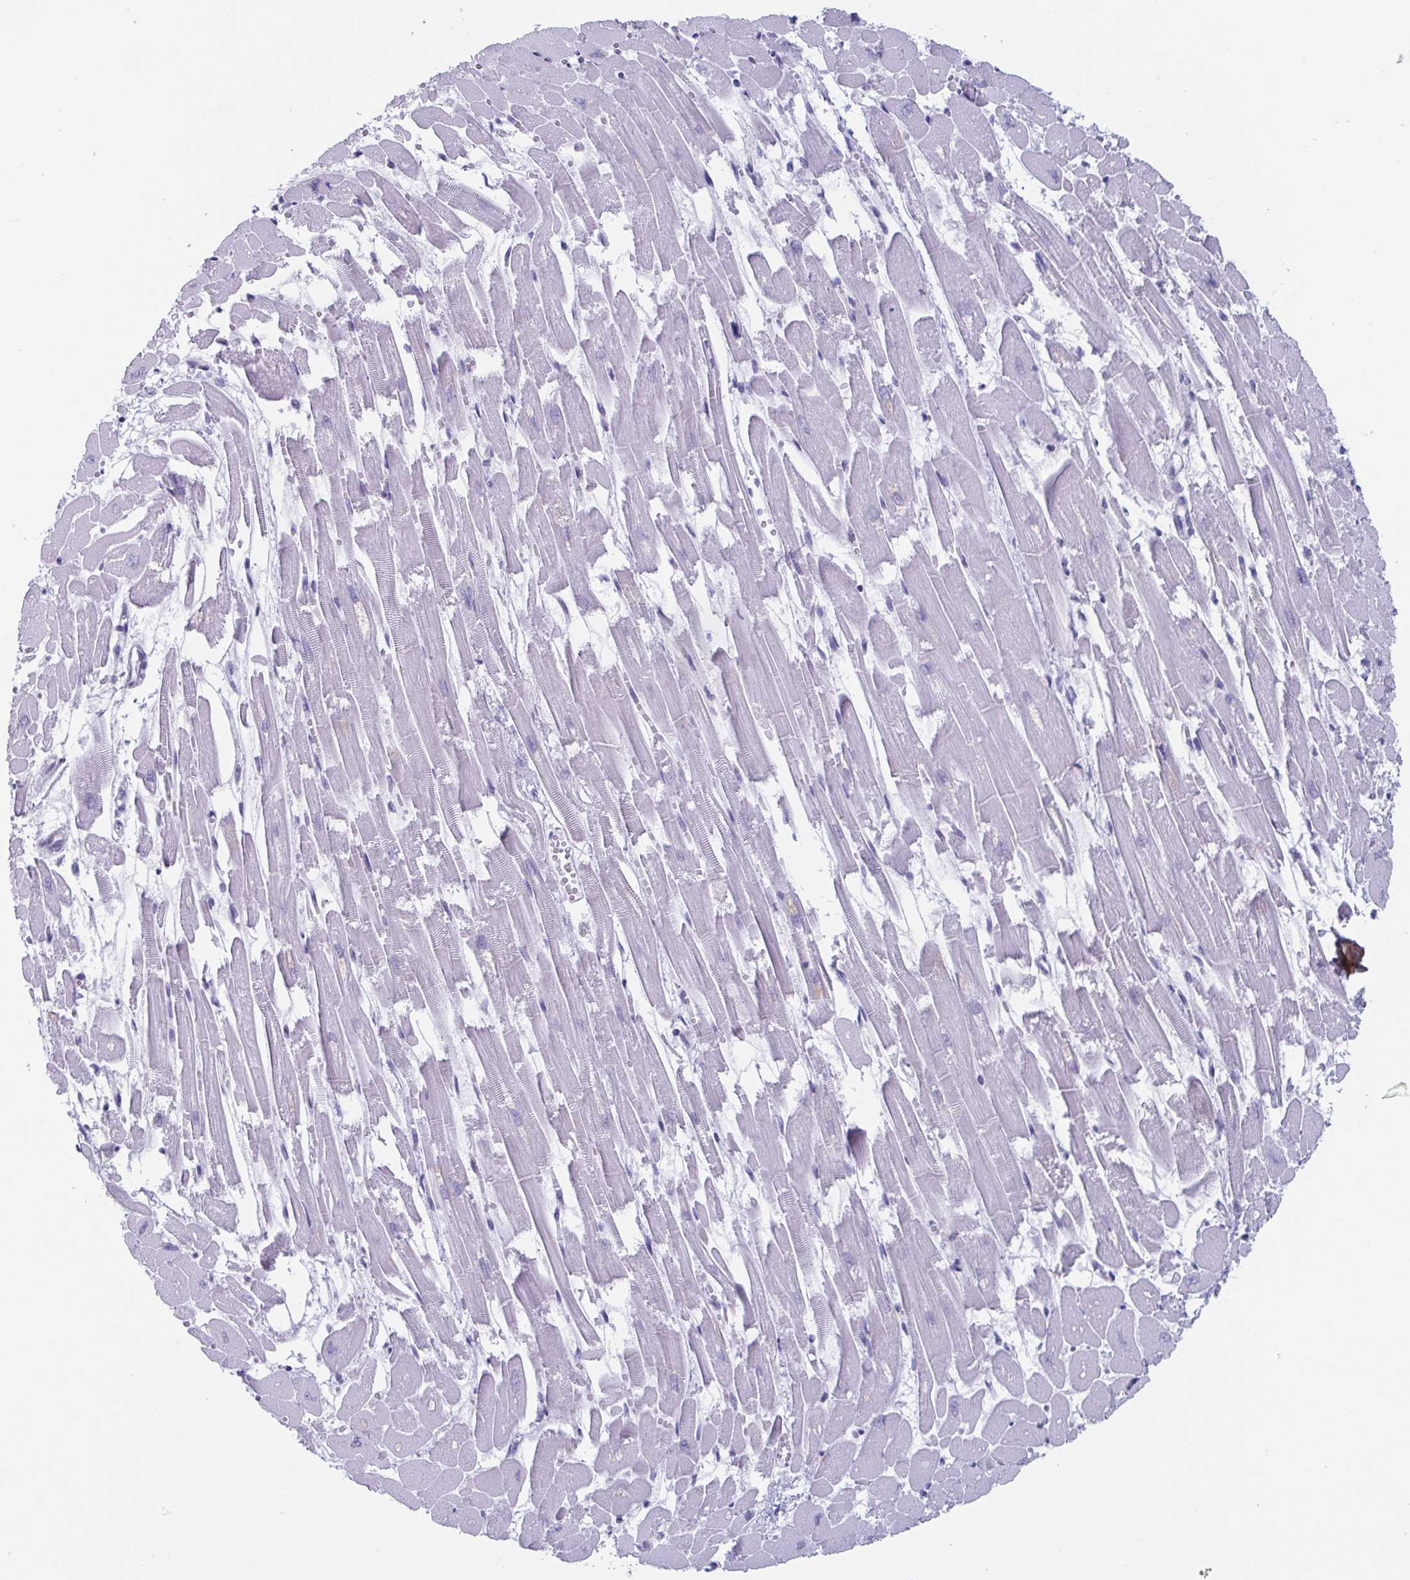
{"staining": {"intensity": "negative", "quantity": "none", "location": "none"}, "tissue": "heart muscle", "cell_type": "Cardiomyocytes", "image_type": "normal", "snomed": [{"axis": "morphology", "description": "Normal tissue, NOS"}, {"axis": "topography", "description": "Heart"}], "caption": "The photomicrograph reveals no significant expression in cardiomyocytes of heart muscle.", "gene": "ZFP64", "patient": {"sex": "female", "age": 52}}